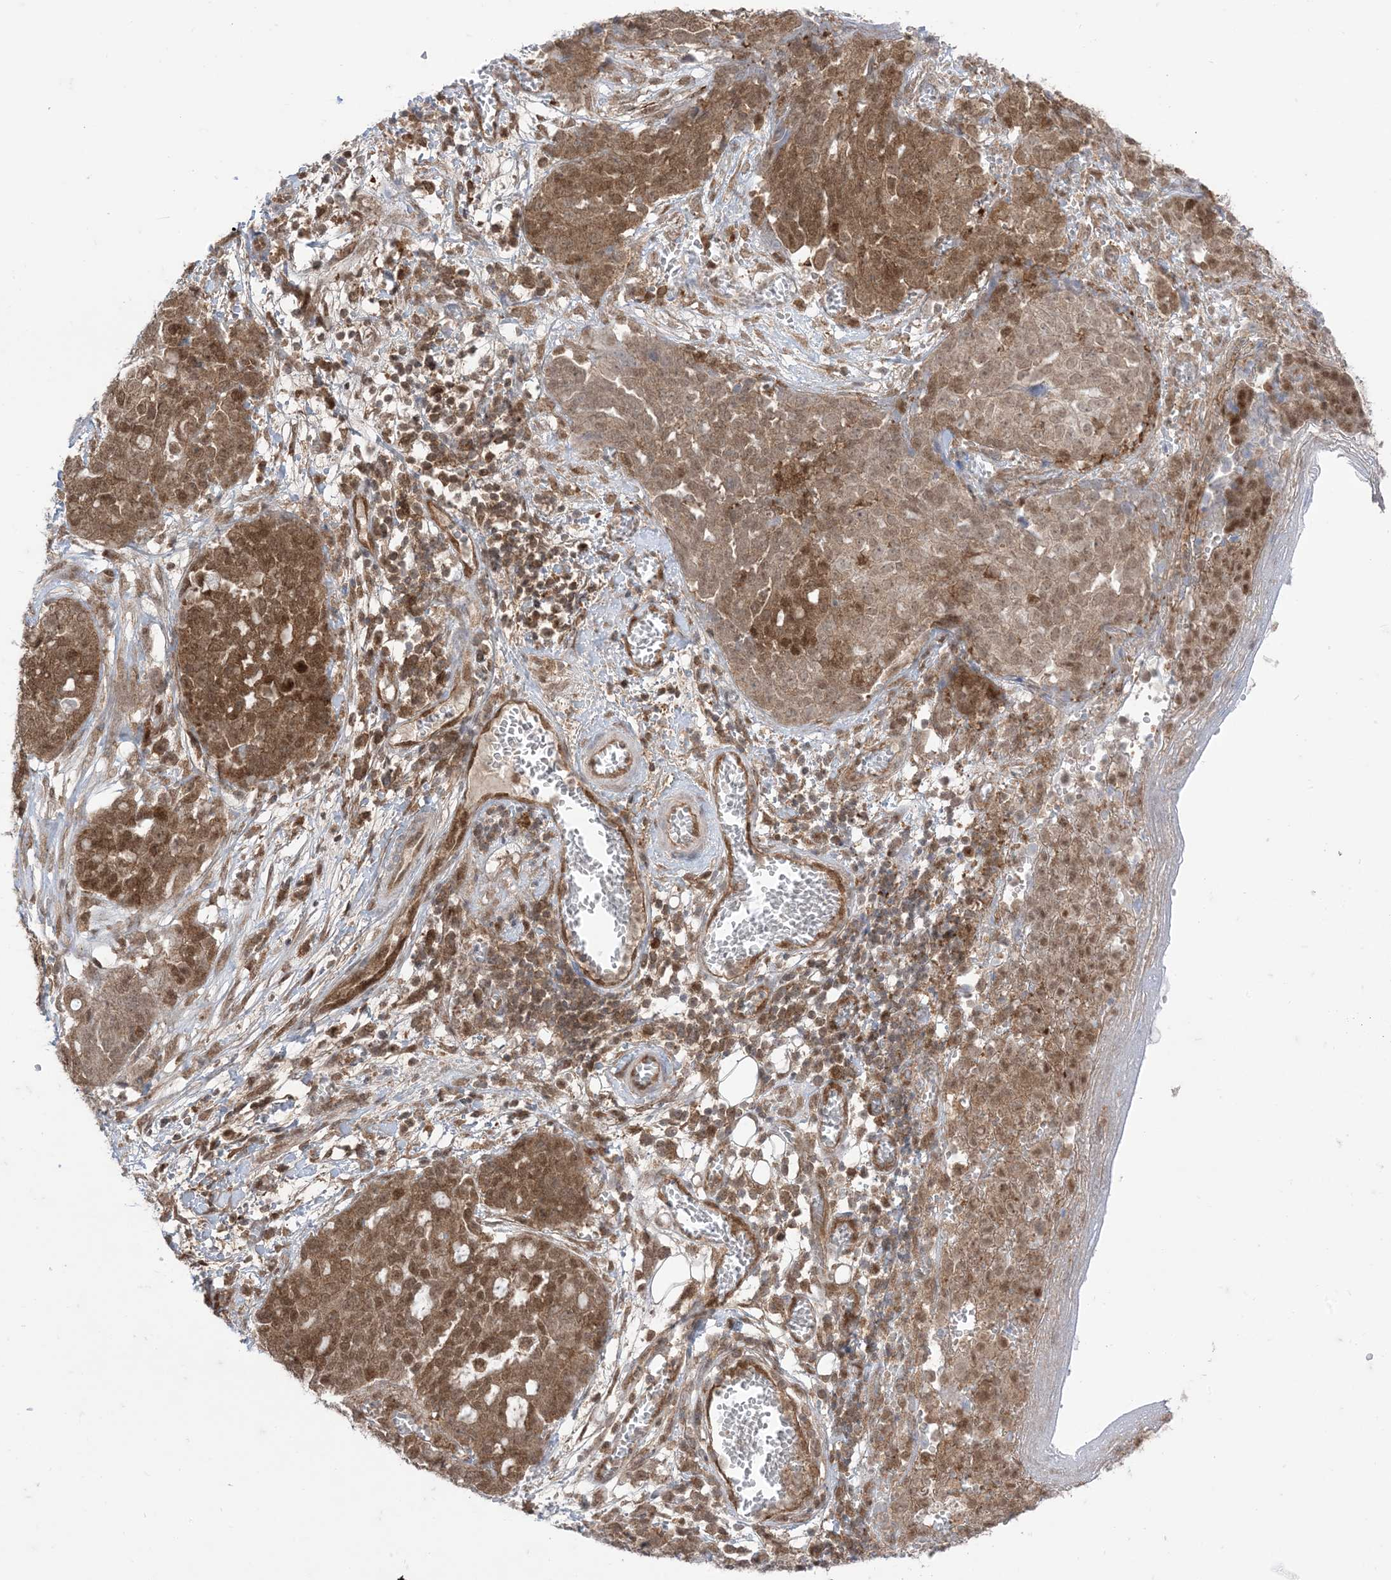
{"staining": {"intensity": "moderate", "quantity": ">75%", "location": "cytoplasmic/membranous,nuclear"}, "tissue": "ovarian cancer", "cell_type": "Tumor cells", "image_type": "cancer", "snomed": [{"axis": "morphology", "description": "Cystadenocarcinoma, serous, NOS"}, {"axis": "topography", "description": "Soft tissue"}, {"axis": "topography", "description": "Ovary"}], "caption": "Ovarian cancer tissue shows moderate cytoplasmic/membranous and nuclear positivity in about >75% of tumor cells, visualized by immunohistochemistry.", "gene": "PTPA", "patient": {"sex": "female", "age": 57}}